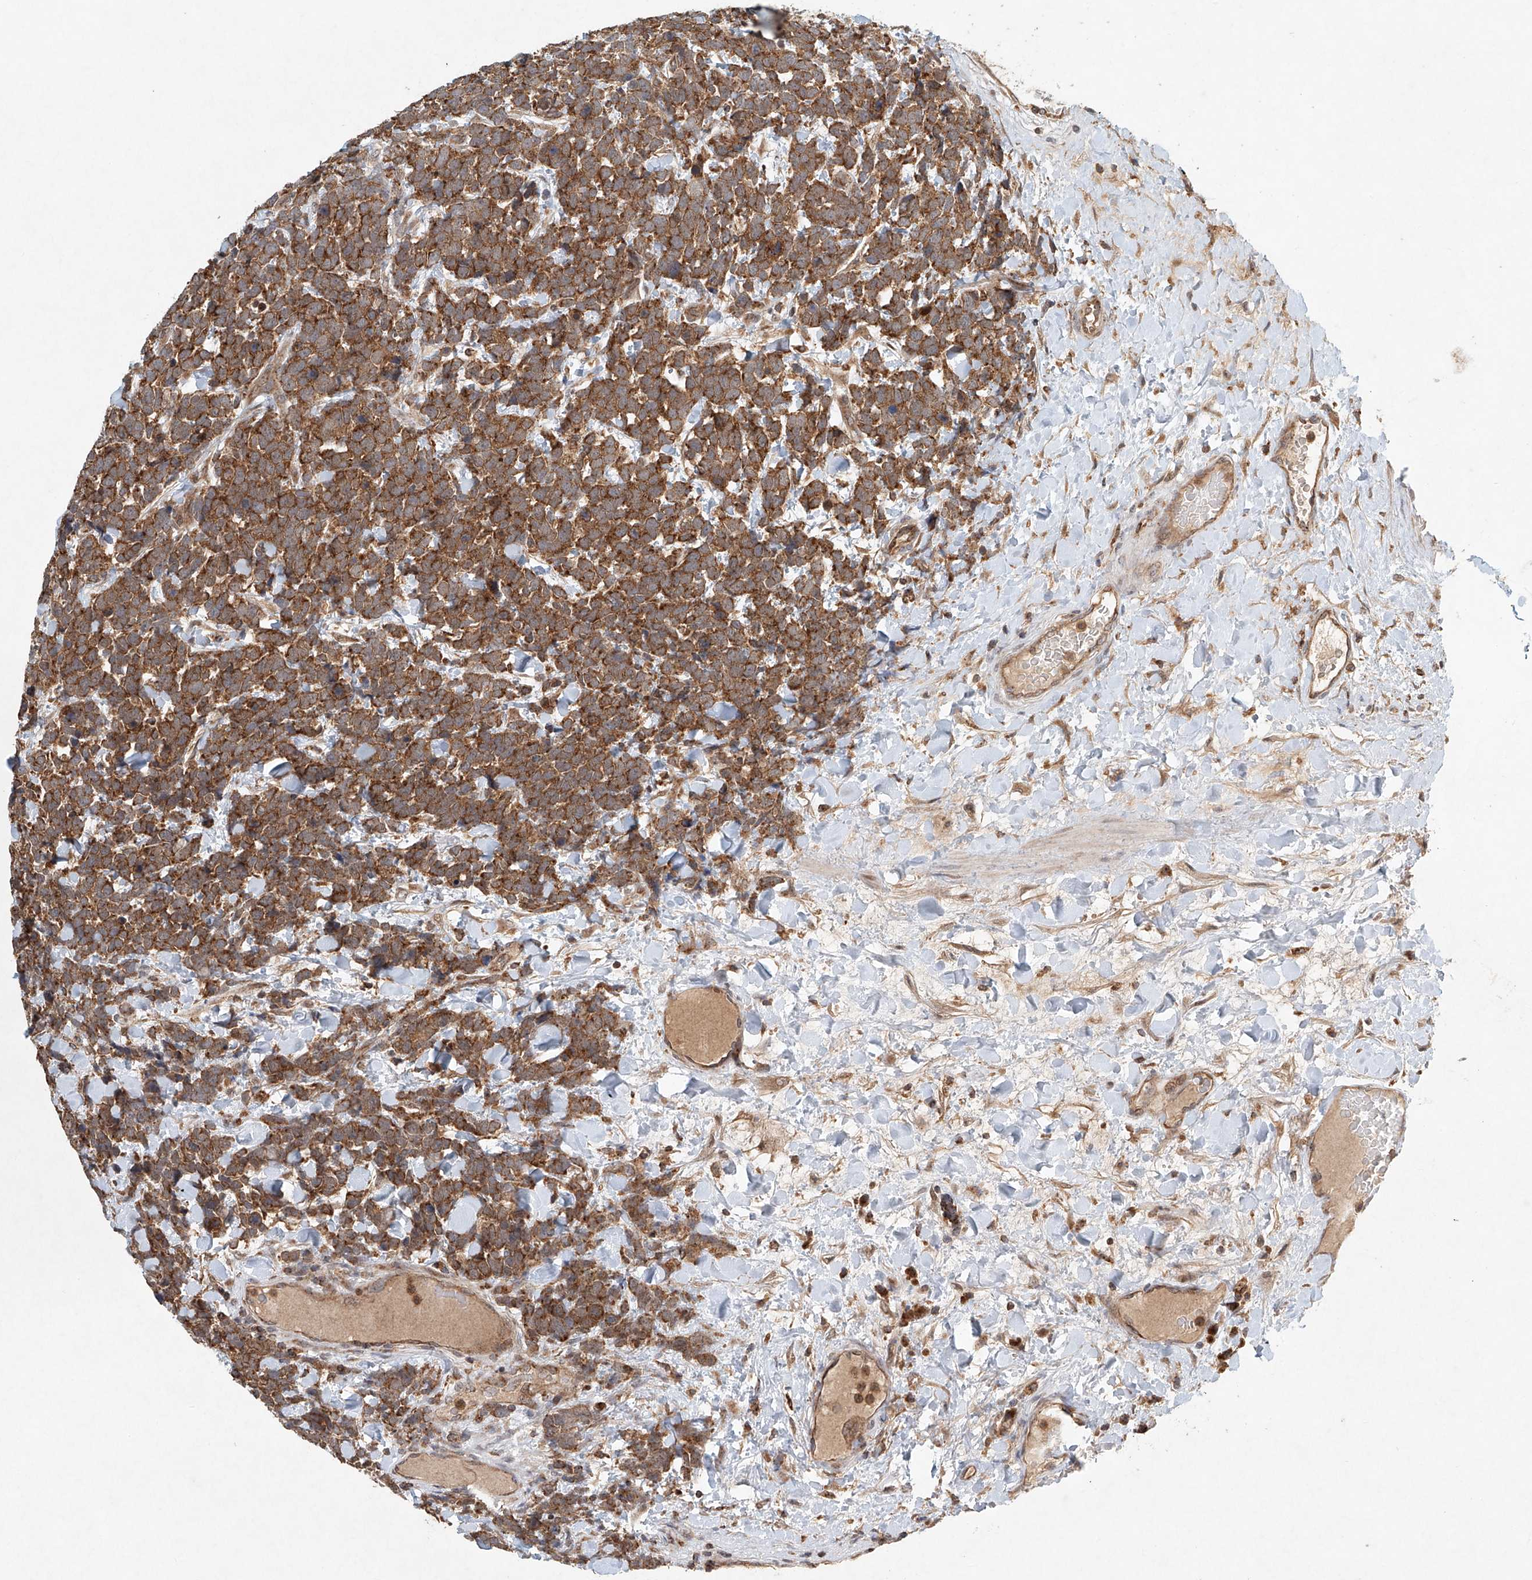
{"staining": {"intensity": "moderate", "quantity": ">75%", "location": "cytoplasmic/membranous"}, "tissue": "urothelial cancer", "cell_type": "Tumor cells", "image_type": "cancer", "snomed": [{"axis": "morphology", "description": "Urothelial carcinoma, High grade"}, {"axis": "topography", "description": "Urinary bladder"}], "caption": "Immunohistochemistry of human urothelial carcinoma (high-grade) displays medium levels of moderate cytoplasmic/membranous expression in approximately >75% of tumor cells. The protein of interest is stained brown, and the nuclei are stained in blue (DAB (3,3'-diaminobenzidine) IHC with brightfield microscopy, high magnification).", "gene": "DCAF11", "patient": {"sex": "female", "age": 82}}